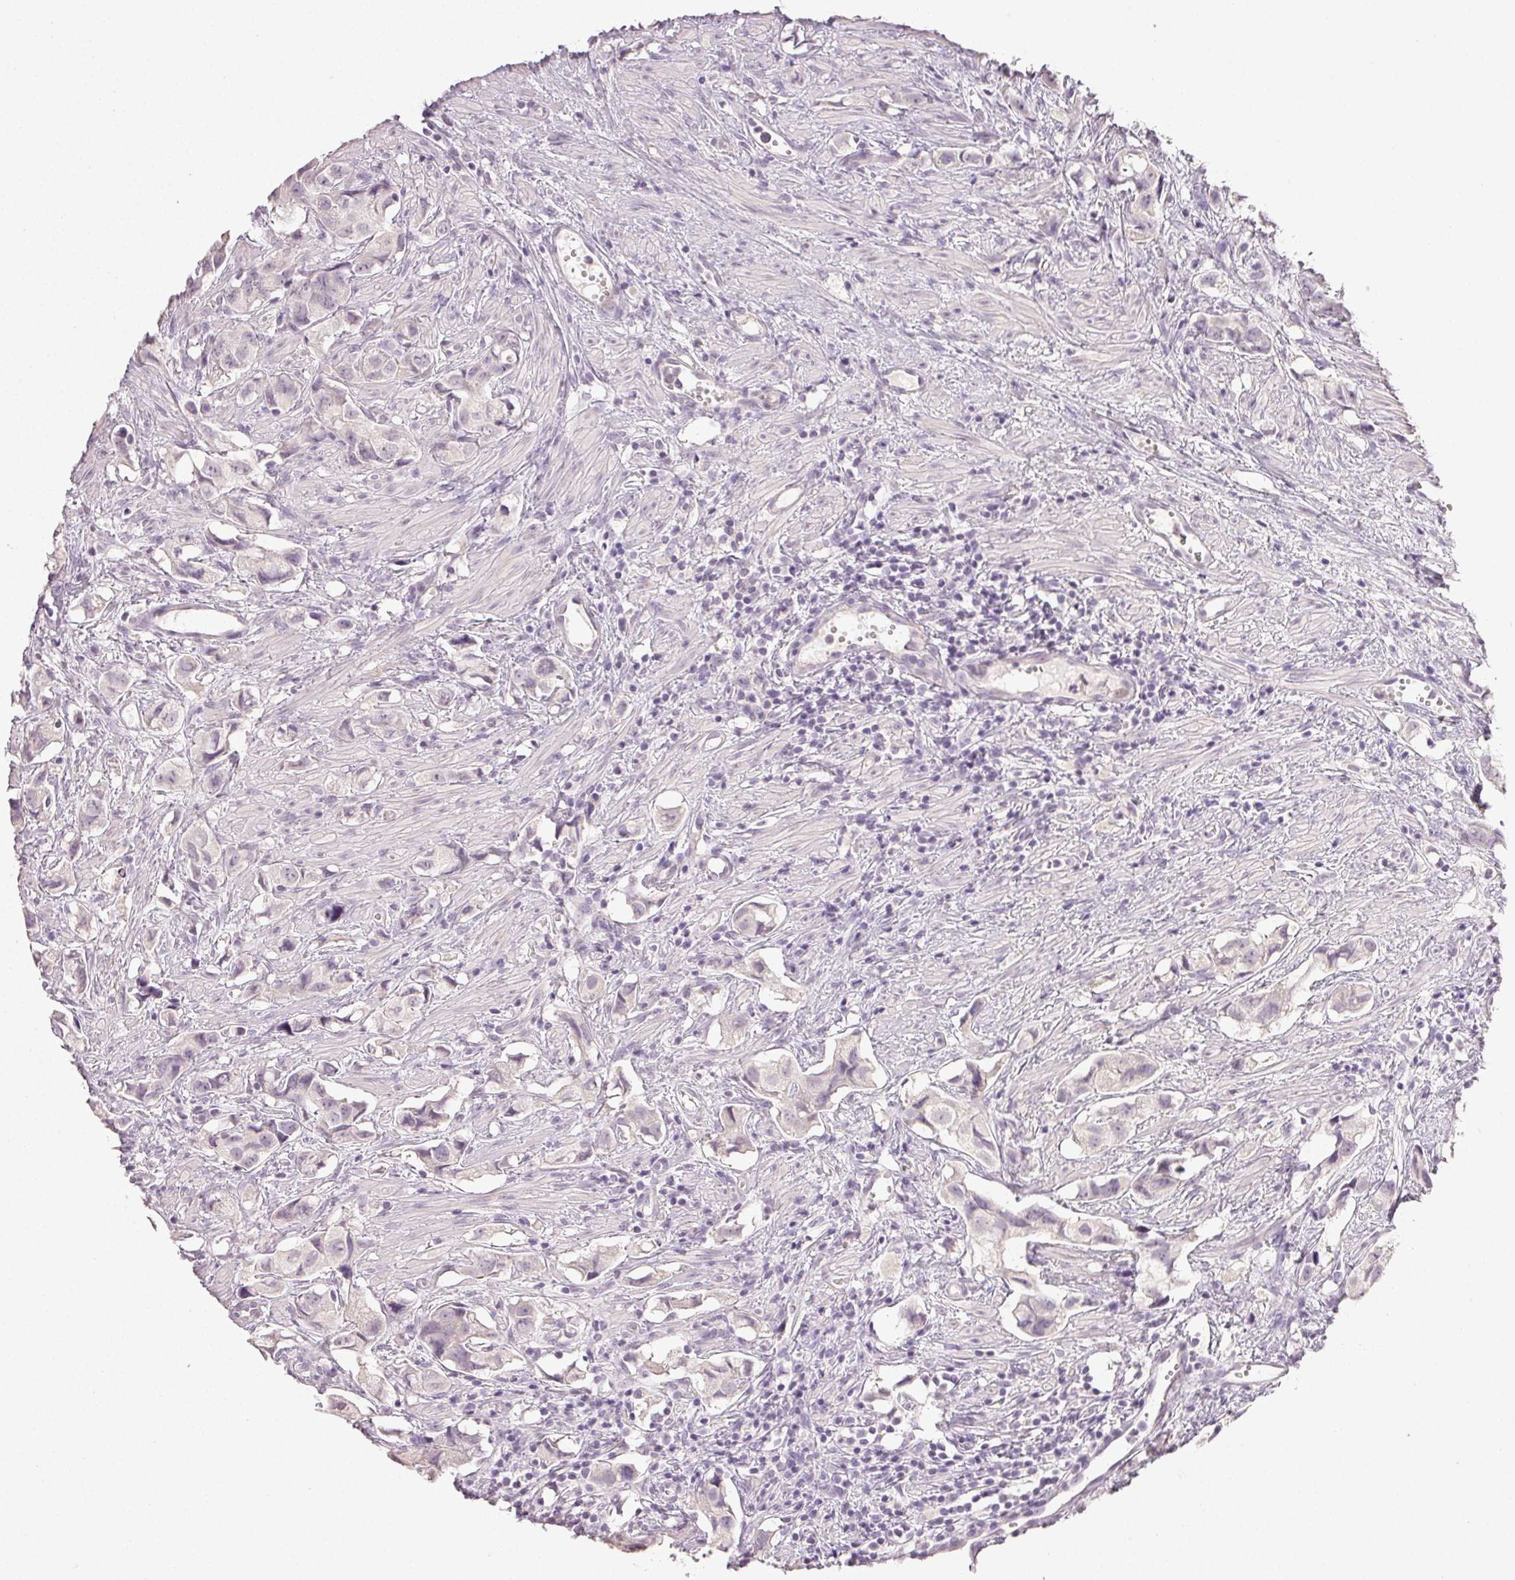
{"staining": {"intensity": "negative", "quantity": "none", "location": "none"}, "tissue": "prostate cancer", "cell_type": "Tumor cells", "image_type": "cancer", "snomed": [{"axis": "morphology", "description": "Adenocarcinoma, High grade"}, {"axis": "topography", "description": "Prostate"}], "caption": "IHC photomicrograph of prostate cancer (adenocarcinoma (high-grade)) stained for a protein (brown), which reveals no staining in tumor cells.", "gene": "PLCB1", "patient": {"sex": "male", "age": 58}}